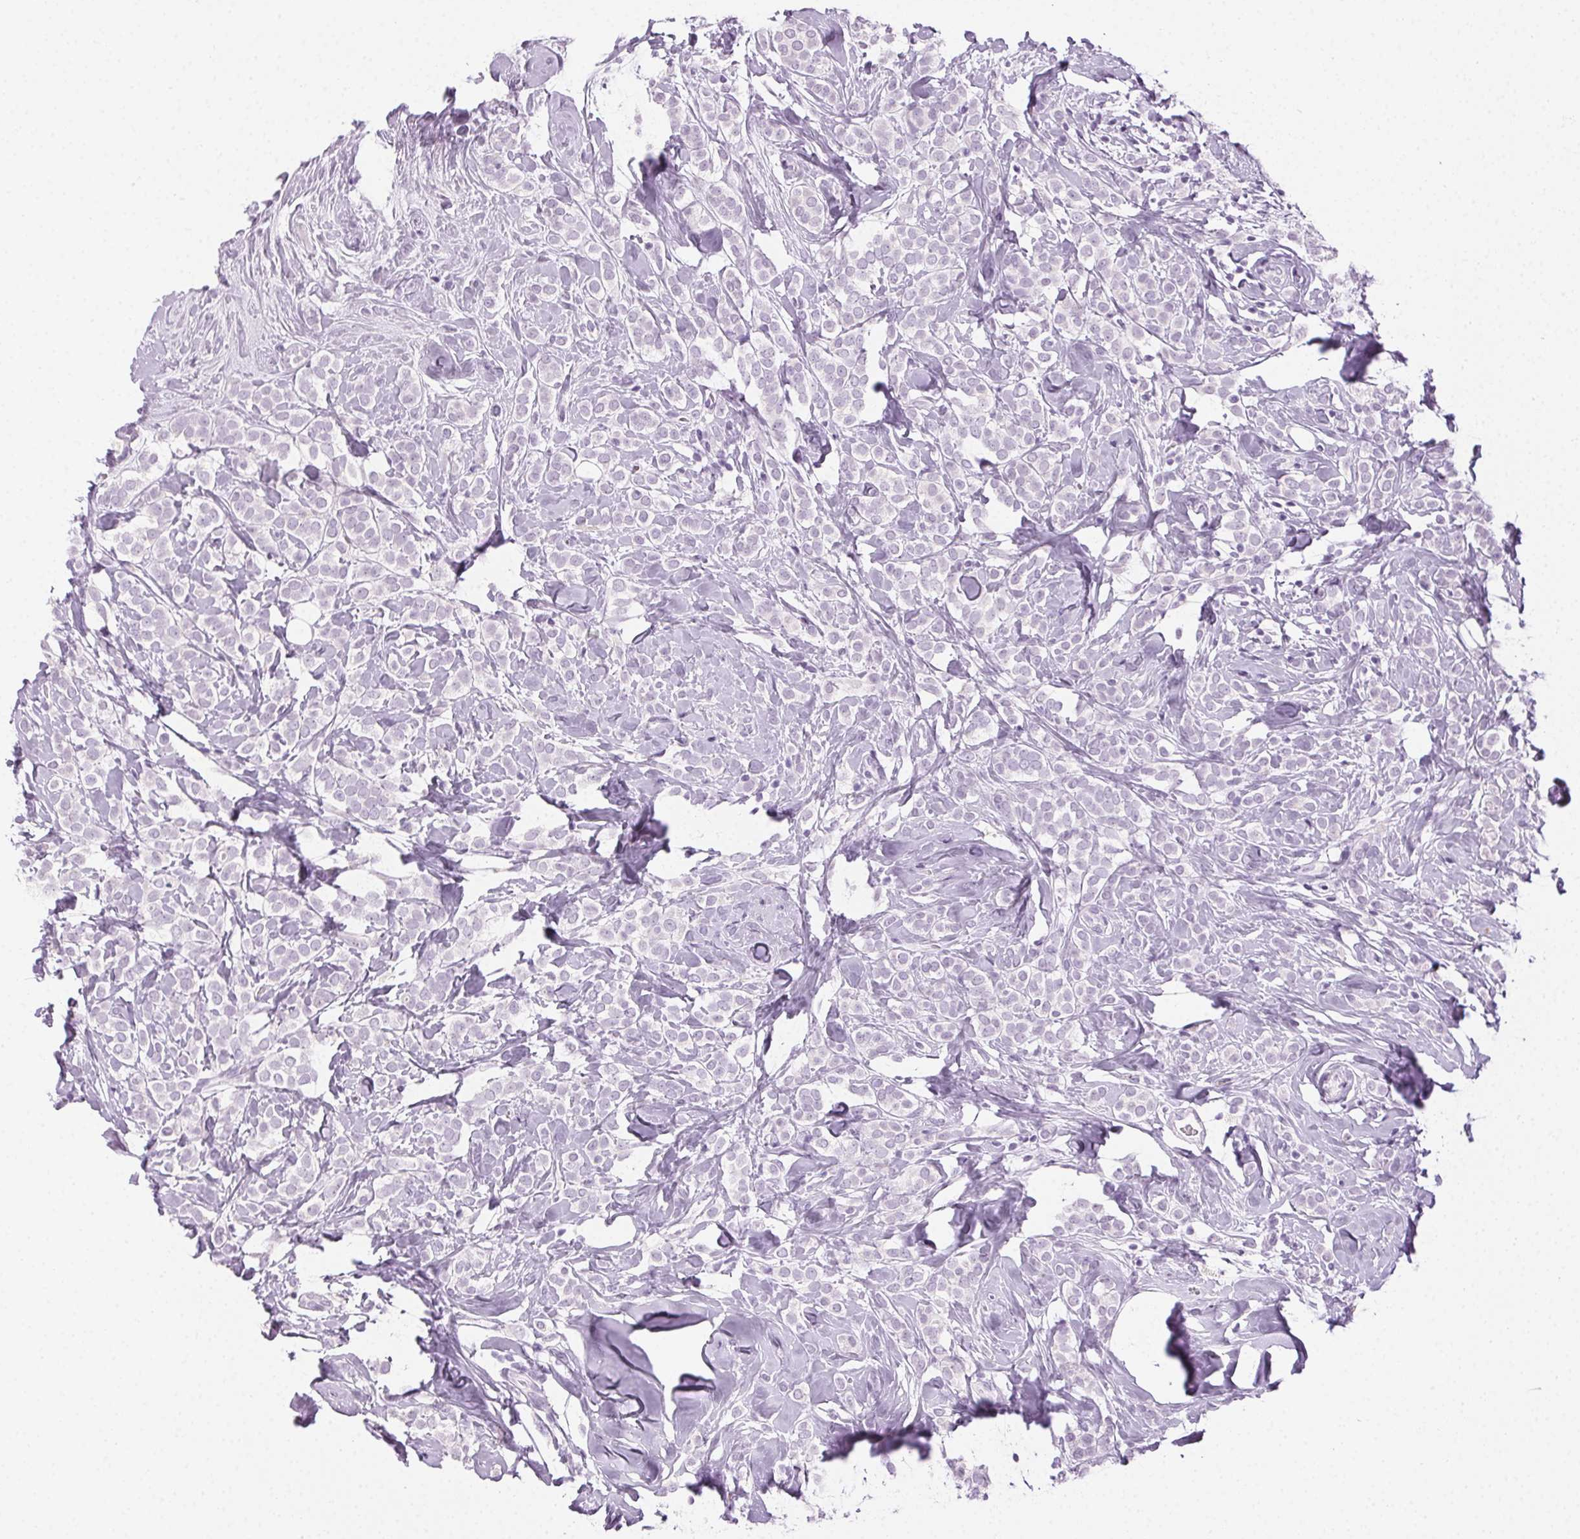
{"staining": {"intensity": "negative", "quantity": "none", "location": "none"}, "tissue": "breast cancer", "cell_type": "Tumor cells", "image_type": "cancer", "snomed": [{"axis": "morphology", "description": "Lobular carcinoma"}, {"axis": "topography", "description": "Breast"}], "caption": "An immunohistochemistry (IHC) image of breast lobular carcinoma is shown. There is no staining in tumor cells of breast lobular carcinoma.", "gene": "MPO", "patient": {"sex": "female", "age": 49}}